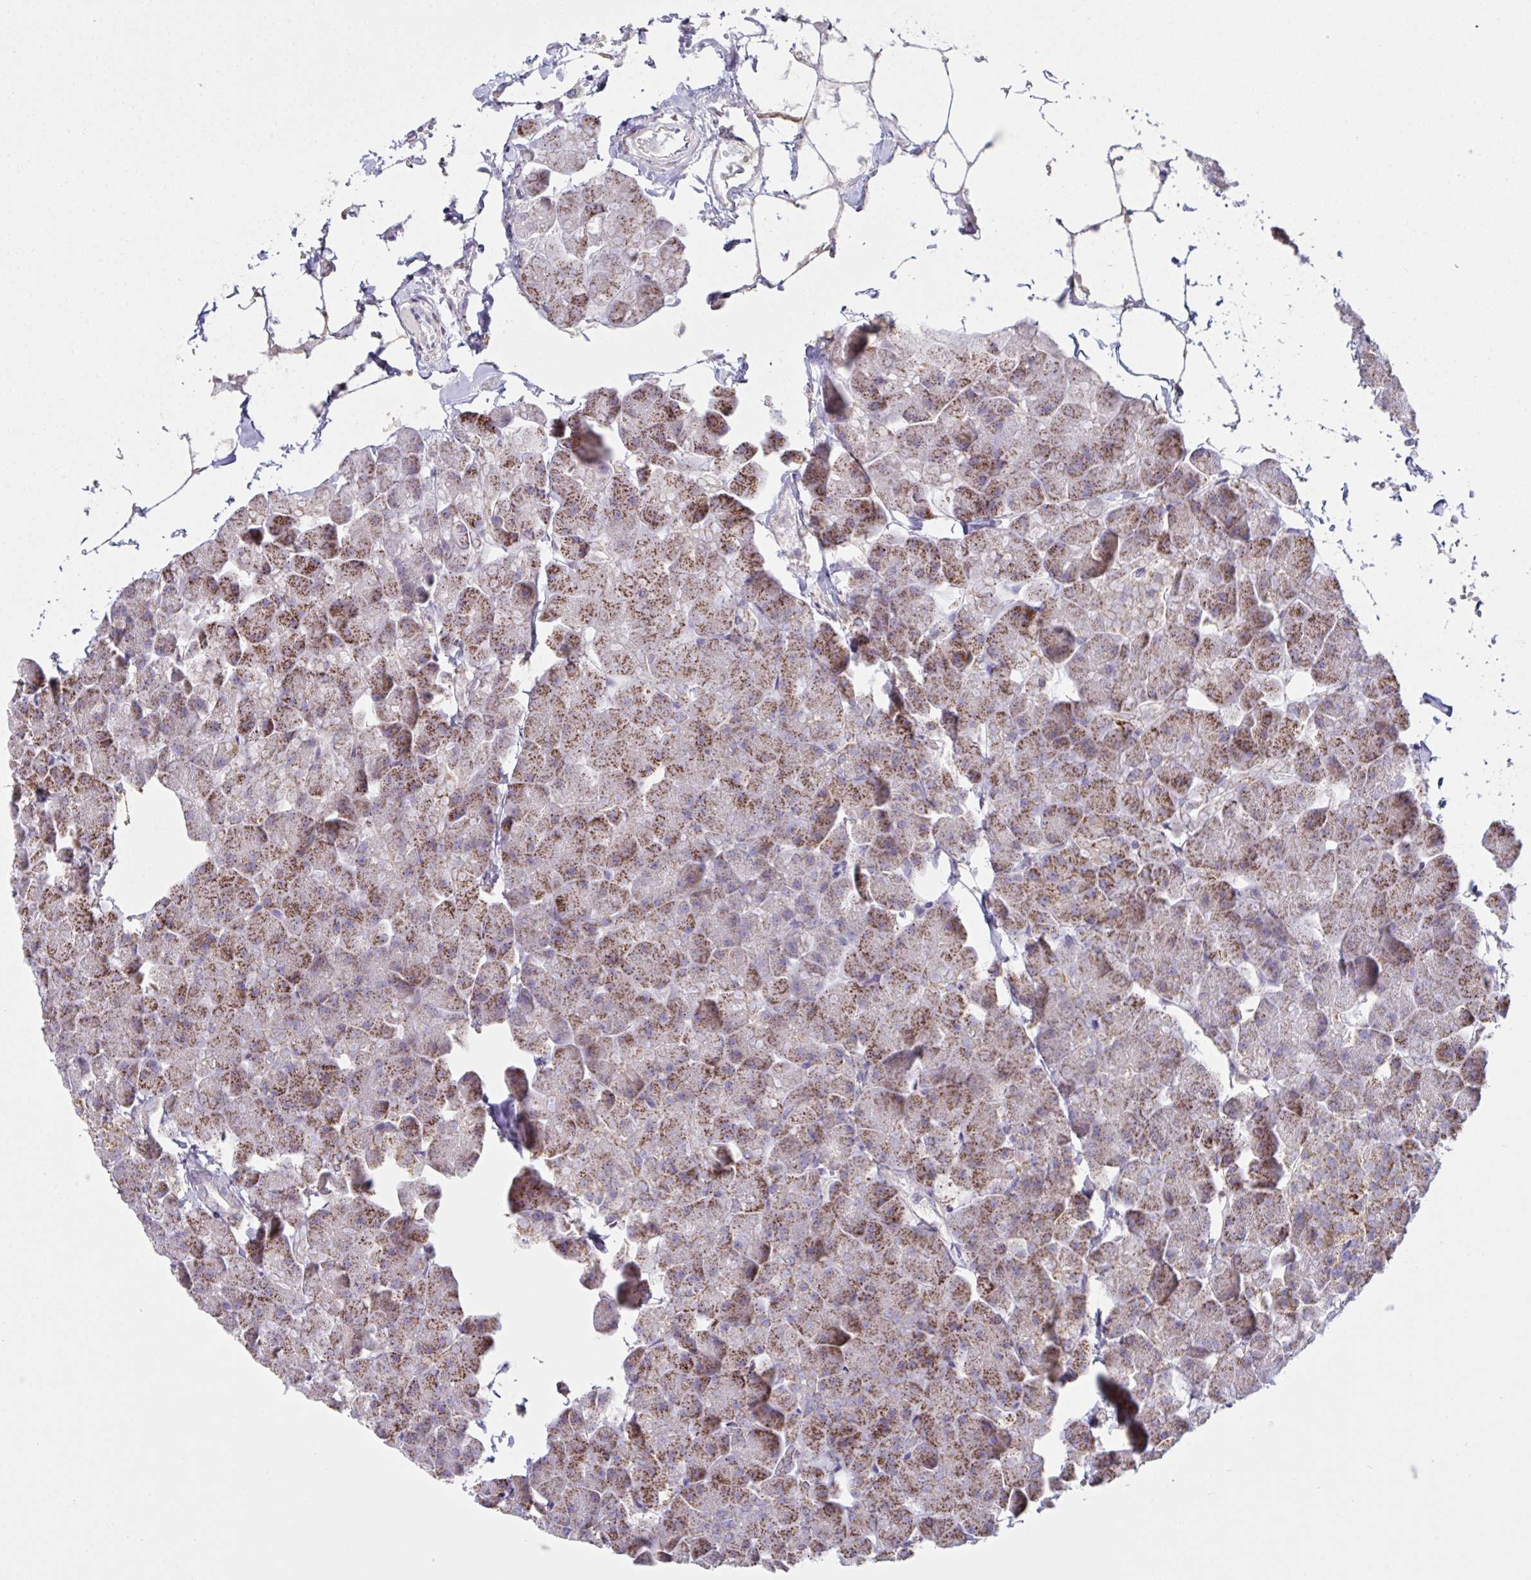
{"staining": {"intensity": "moderate", "quantity": ">75%", "location": "cytoplasmic/membranous"}, "tissue": "pancreas", "cell_type": "Exocrine glandular cells", "image_type": "normal", "snomed": [{"axis": "morphology", "description": "Normal tissue, NOS"}, {"axis": "topography", "description": "Pancreas"}], "caption": "IHC staining of benign pancreas, which displays medium levels of moderate cytoplasmic/membranous expression in approximately >75% of exocrine glandular cells indicating moderate cytoplasmic/membranous protein expression. The staining was performed using DAB (3,3'-diaminobenzidine) (brown) for protein detection and nuclei were counterstained in hematoxylin (blue).", "gene": "DOK7", "patient": {"sex": "male", "age": 35}}